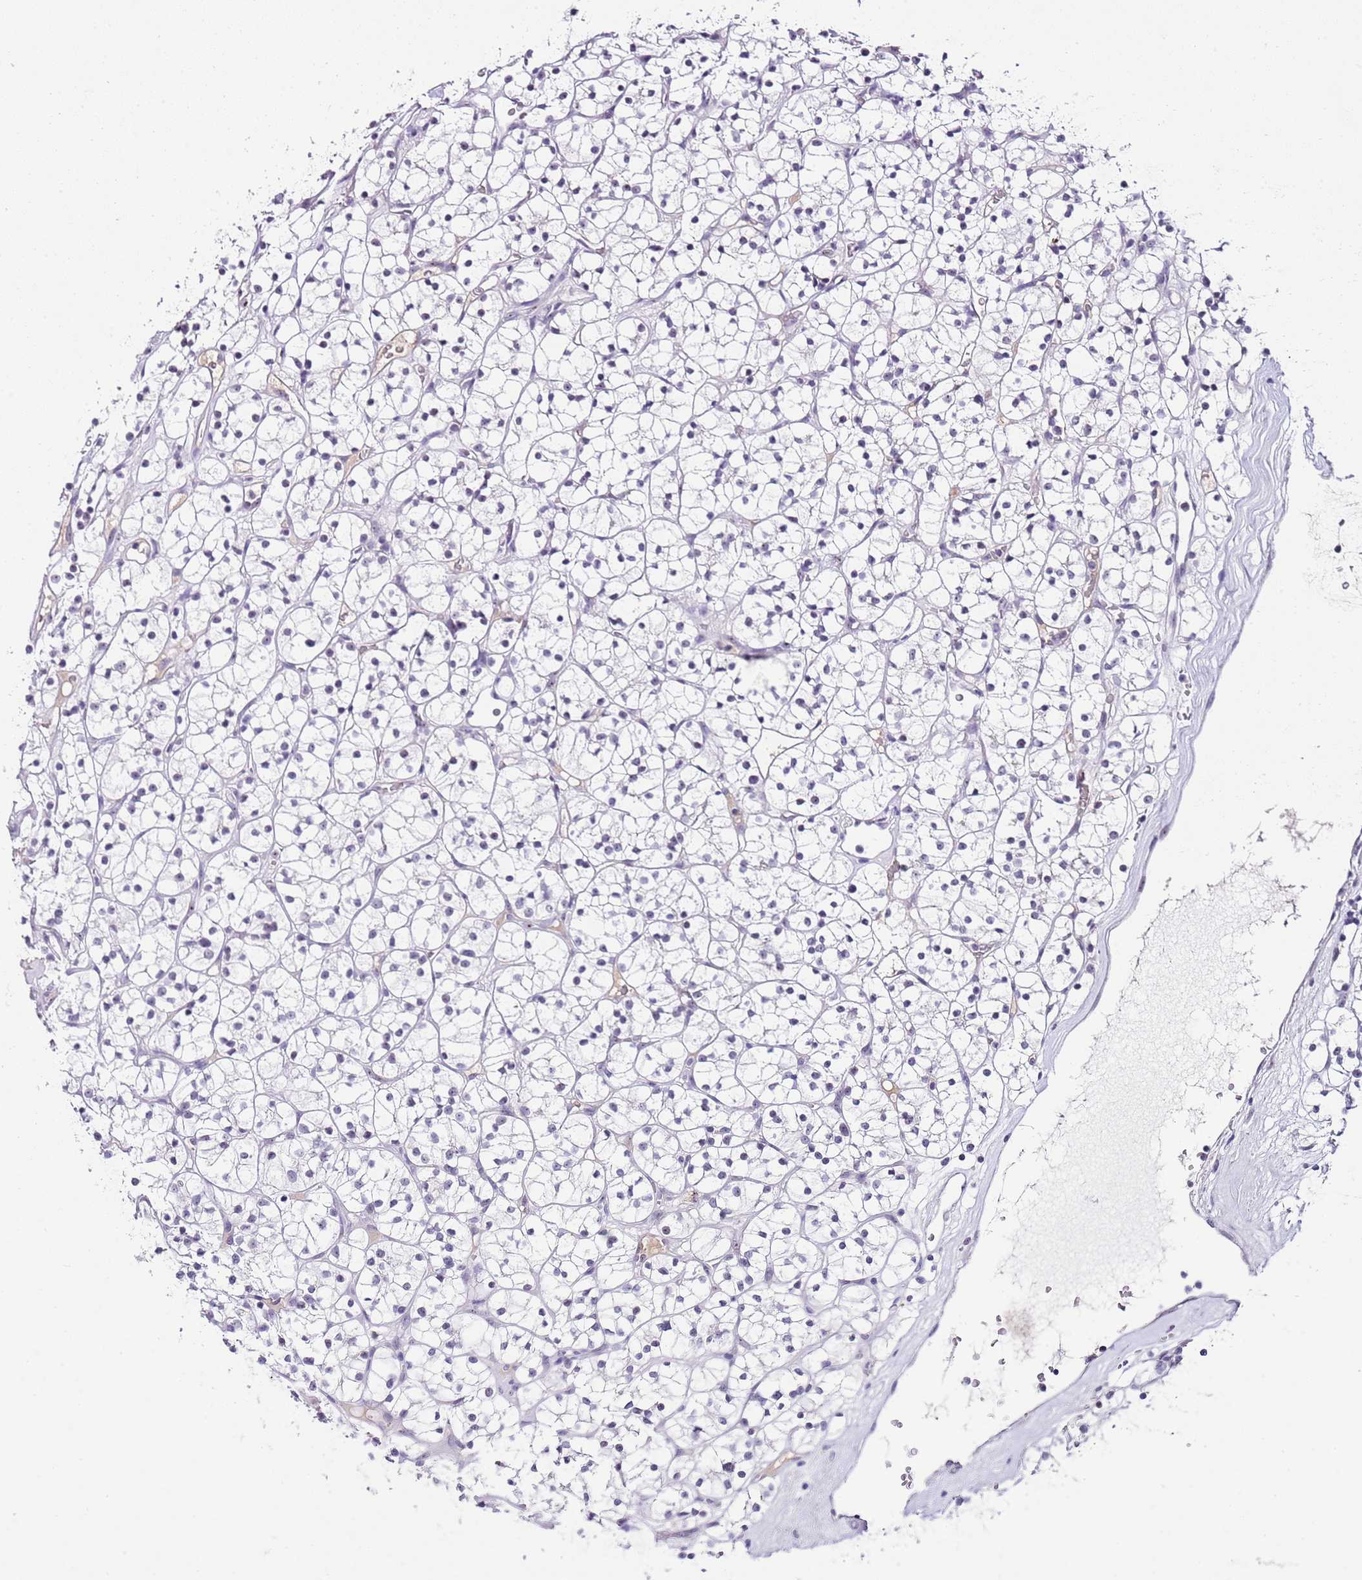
{"staining": {"intensity": "negative", "quantity": "none", "location": "none"}, "tissue": "renal cancer", "cell_type": "Tumor cells", "image_type": "cancer", "snomed": [{"axis": "morphology", "description": "Adenocarcinoma, NOS"}, {"axis": "topography", "description": "Kidney"}], "caption": "An image of human renal cancer (adenocarcinoma) is negative for staining in tumor cells.", "gene": "NOP56", "patient": {"sex": "female", "age": 64}}